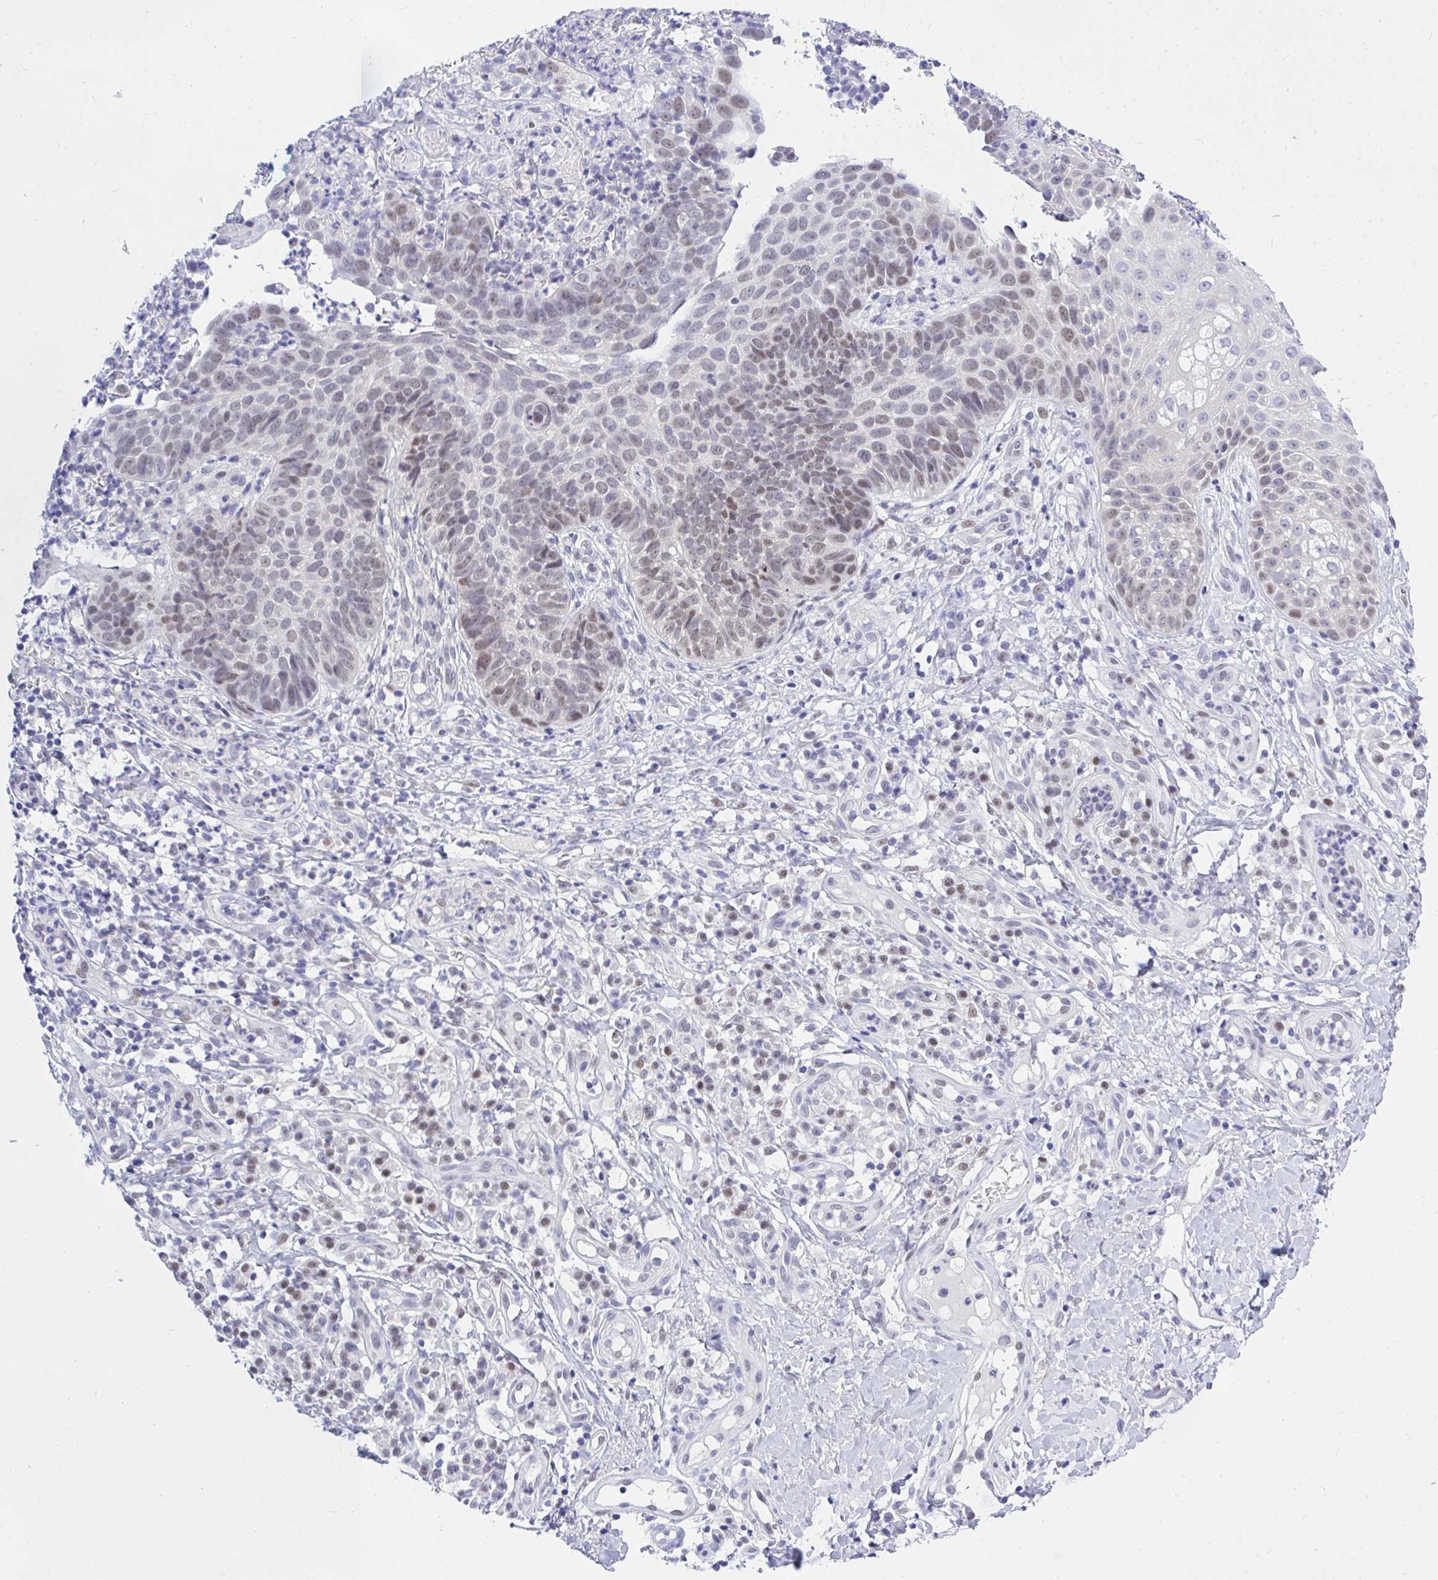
{"staining": {"intensity": "weak", "quantity": "<25%", "location": "nuclear"}, "tissue": "skin cancer", "cell_type": "Tumor cells", "image_type": "cancer", "snomed": [{"axis": "morphology", "description": "Basal cell carcinoma"}, {"axis": "topography", "description": "Skin"}, {"axis": "topography", "description": "Skin of leg"}], "caption": "High power microscopy photomicrograph of an immunohistochemistry (IHC) image of skin cancer (basal cell carcinoma), revealing no significant expression in tumor cells.", "gene": "THOP1", "patient": {"sex": "female", "age": 87}}